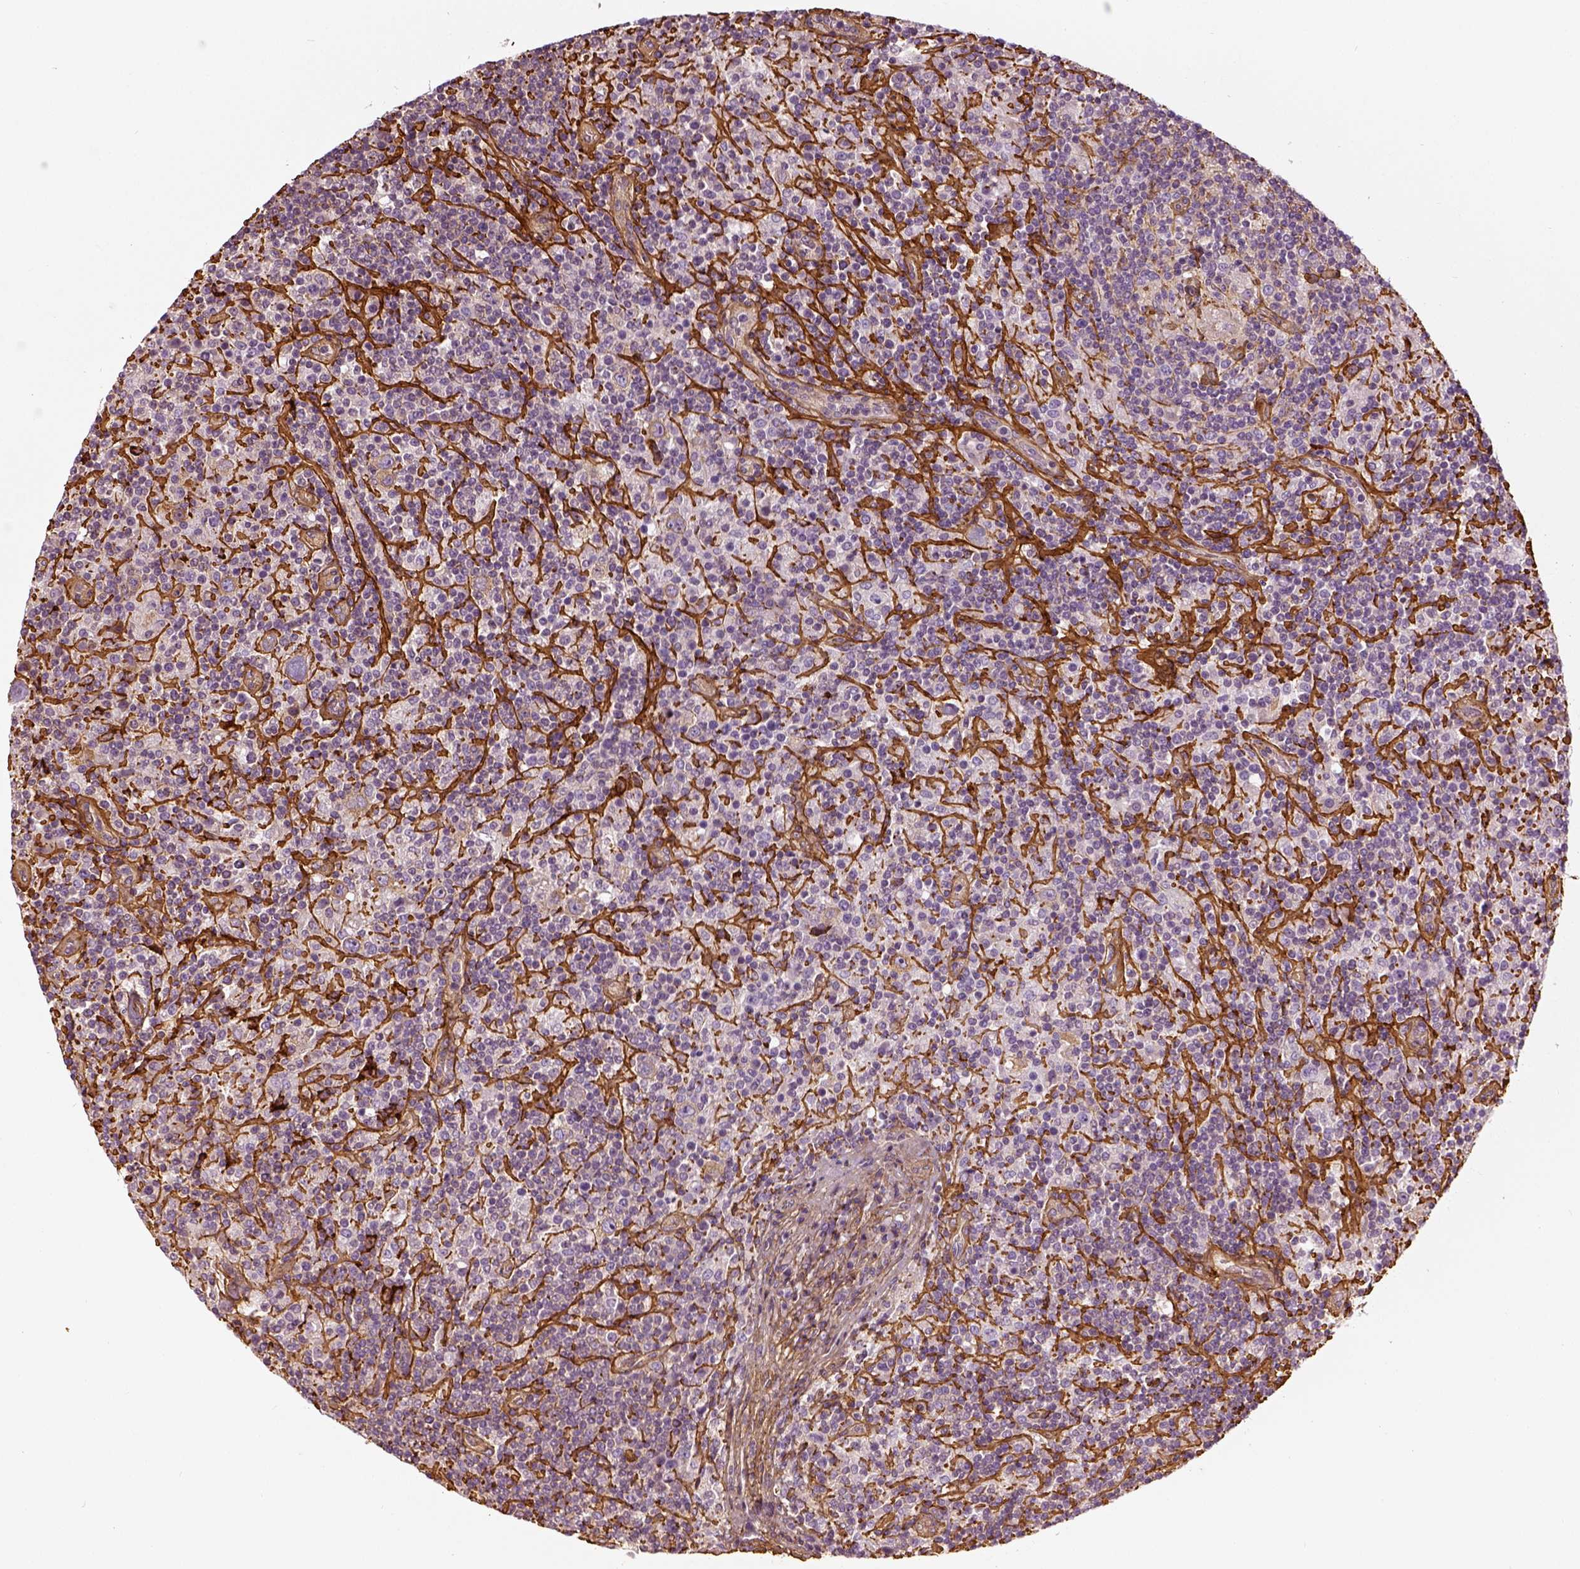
{"staining": {"intensity": "negative", "quantity": "none", "location": "none"}, "tissue": "lymphoma", "cell_type": "Tumor cells", "image_type": "cancer", "snomed": [{"axis": "morphology", "description": "Hodgkin's disease, NOS"}, {"axis": "topography", "description": "Lymph node"}], "caption": "An IHC micrograph of Hodgkin's disease is shown. There is no staining in tumor cells of Hodgkin's disease.", "gene": "COL6A2", "patient": {"sex": "male", "age": 70}}